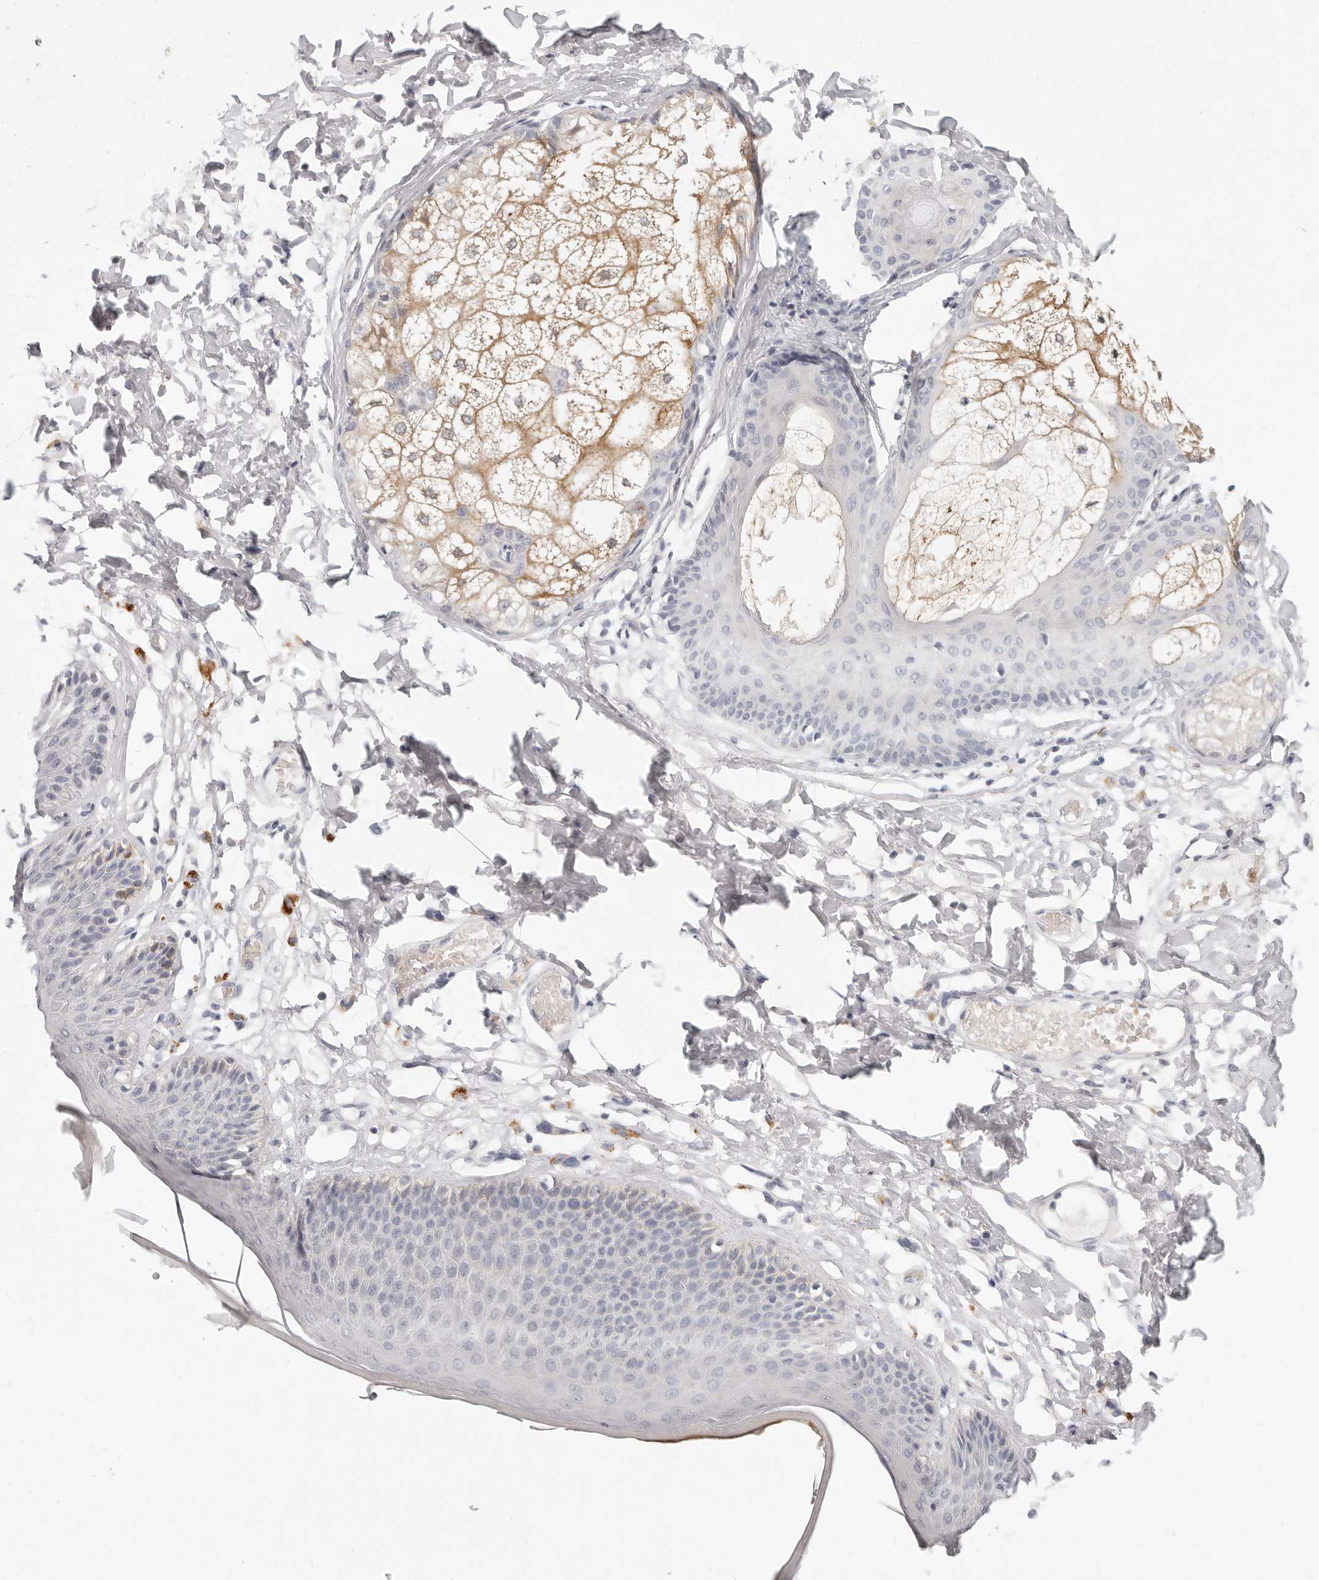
{"staining": {"intensity": "weak", "quantity": "<25%", "location": "cytoplasmic/membranous"}, "tissue": "skin", "cell_type": "Epidermal cells", "image_type": "normal", "snomed": [{"axis": "morphology", "description": "Normal tissue, NOS"}, {"axis": "topography", "description": "Vulva"}], "caption": "An immunohistochemistry photomicrograph of benign skin is shown. There is no staining in epidermal cells of skin. (DAB (3,3'-diaminobenzidine) immunohistochemistry (IHC), high magnification).", "gene": "TMEM63B", "patient": {"sex": "female", "age": 73}}